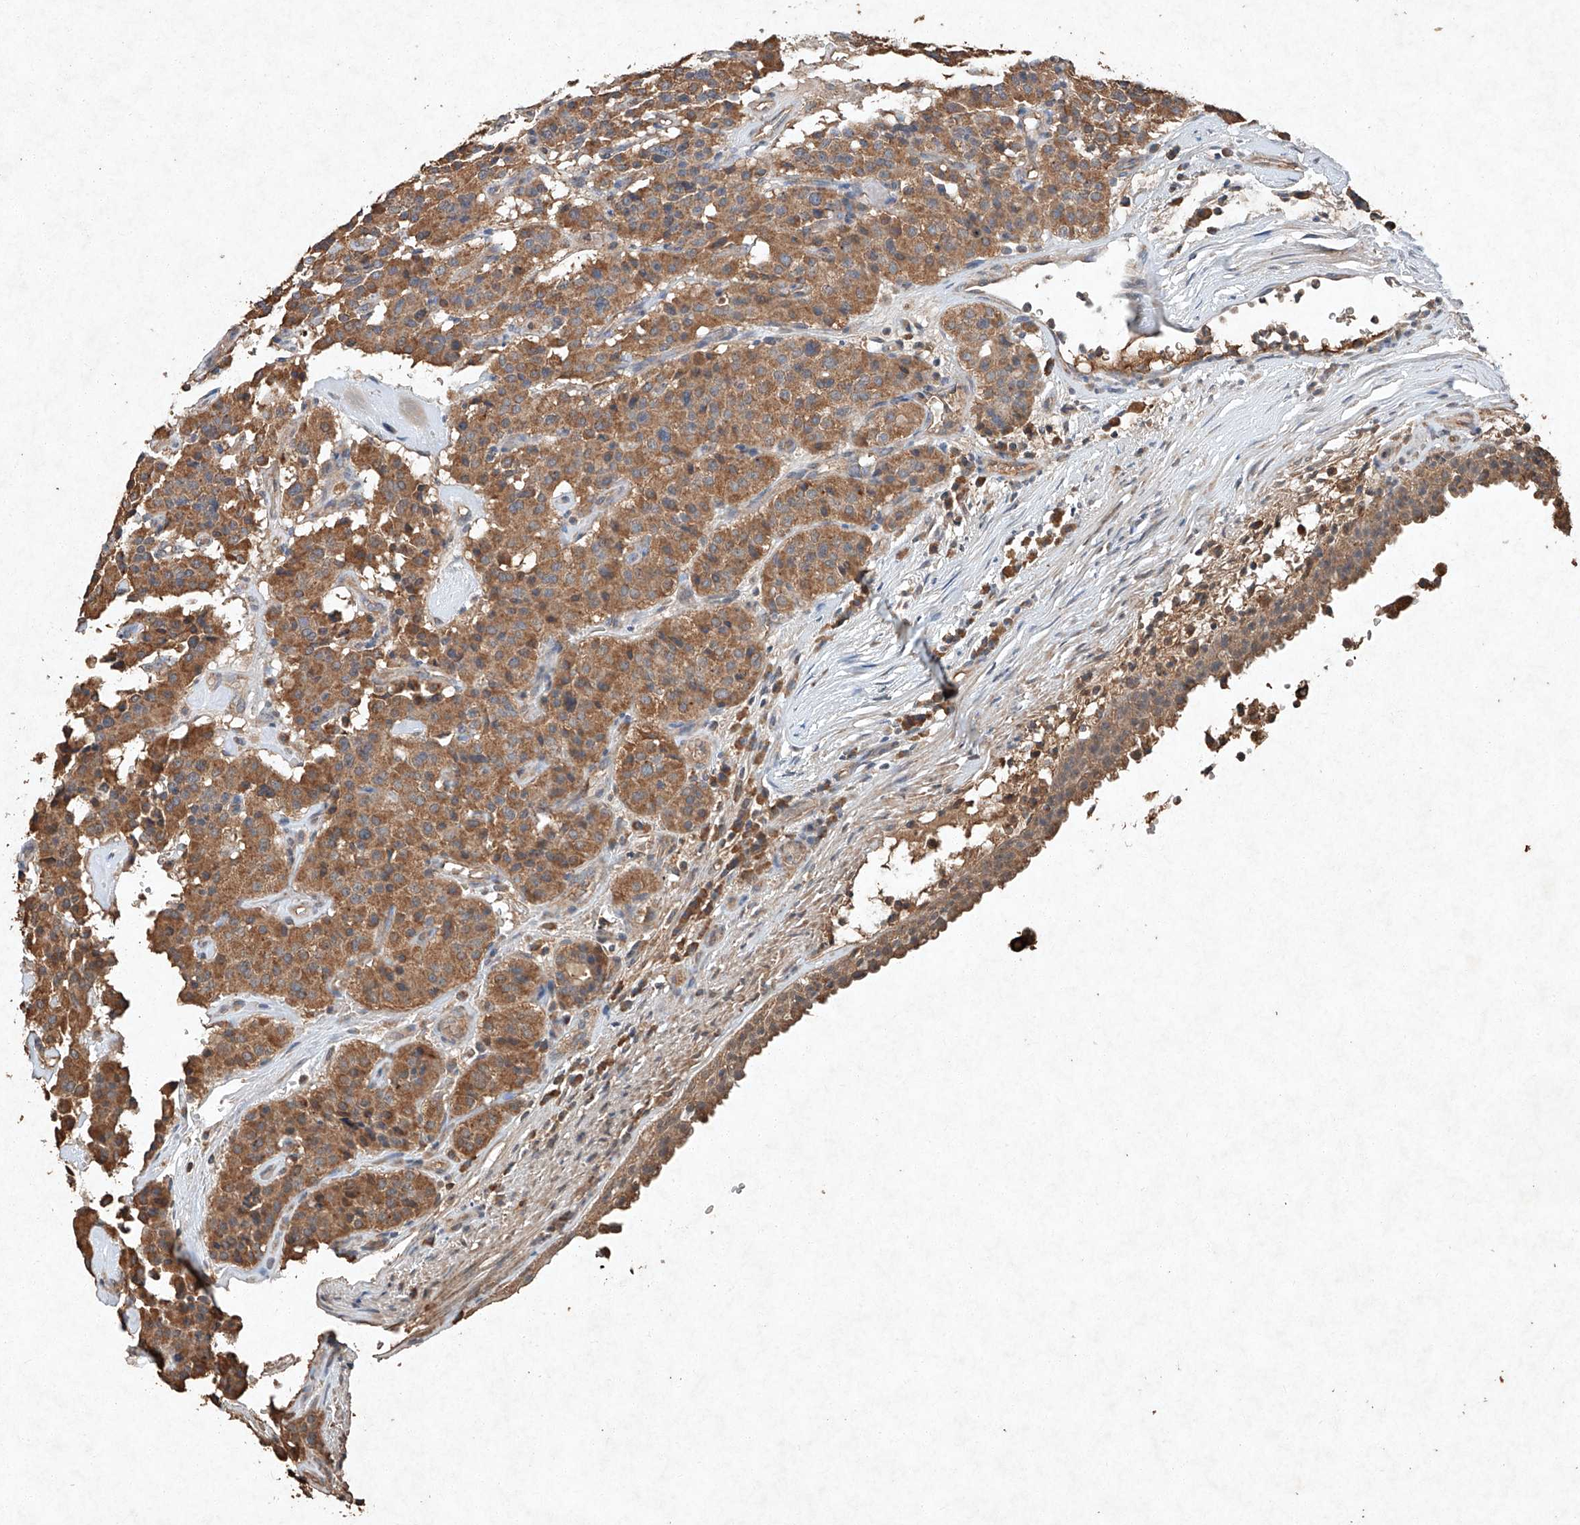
{"staining": {"intensity": "moderate", "quantity": ">75%", "location": "cytoplasmic/membranous"}, "tissue": "carcinoid", "cell_type": "Tumor cells", "image_type": "cancer", "snomed": [{"axis": "morphology", "description": "Carcinoid, malignant, NOS"}, {"axis": "topography", "description": "Lung"}], "caption": "High-power microscopy captured an immunohistochemistry (IHC) photomicrograph of carcinoid (malignant), revealing moderate cytoplasmic/membranous staining in about >75% of tumor cells.", "gene": "STK3", "patient": {"sex": "male", "age": 30}}